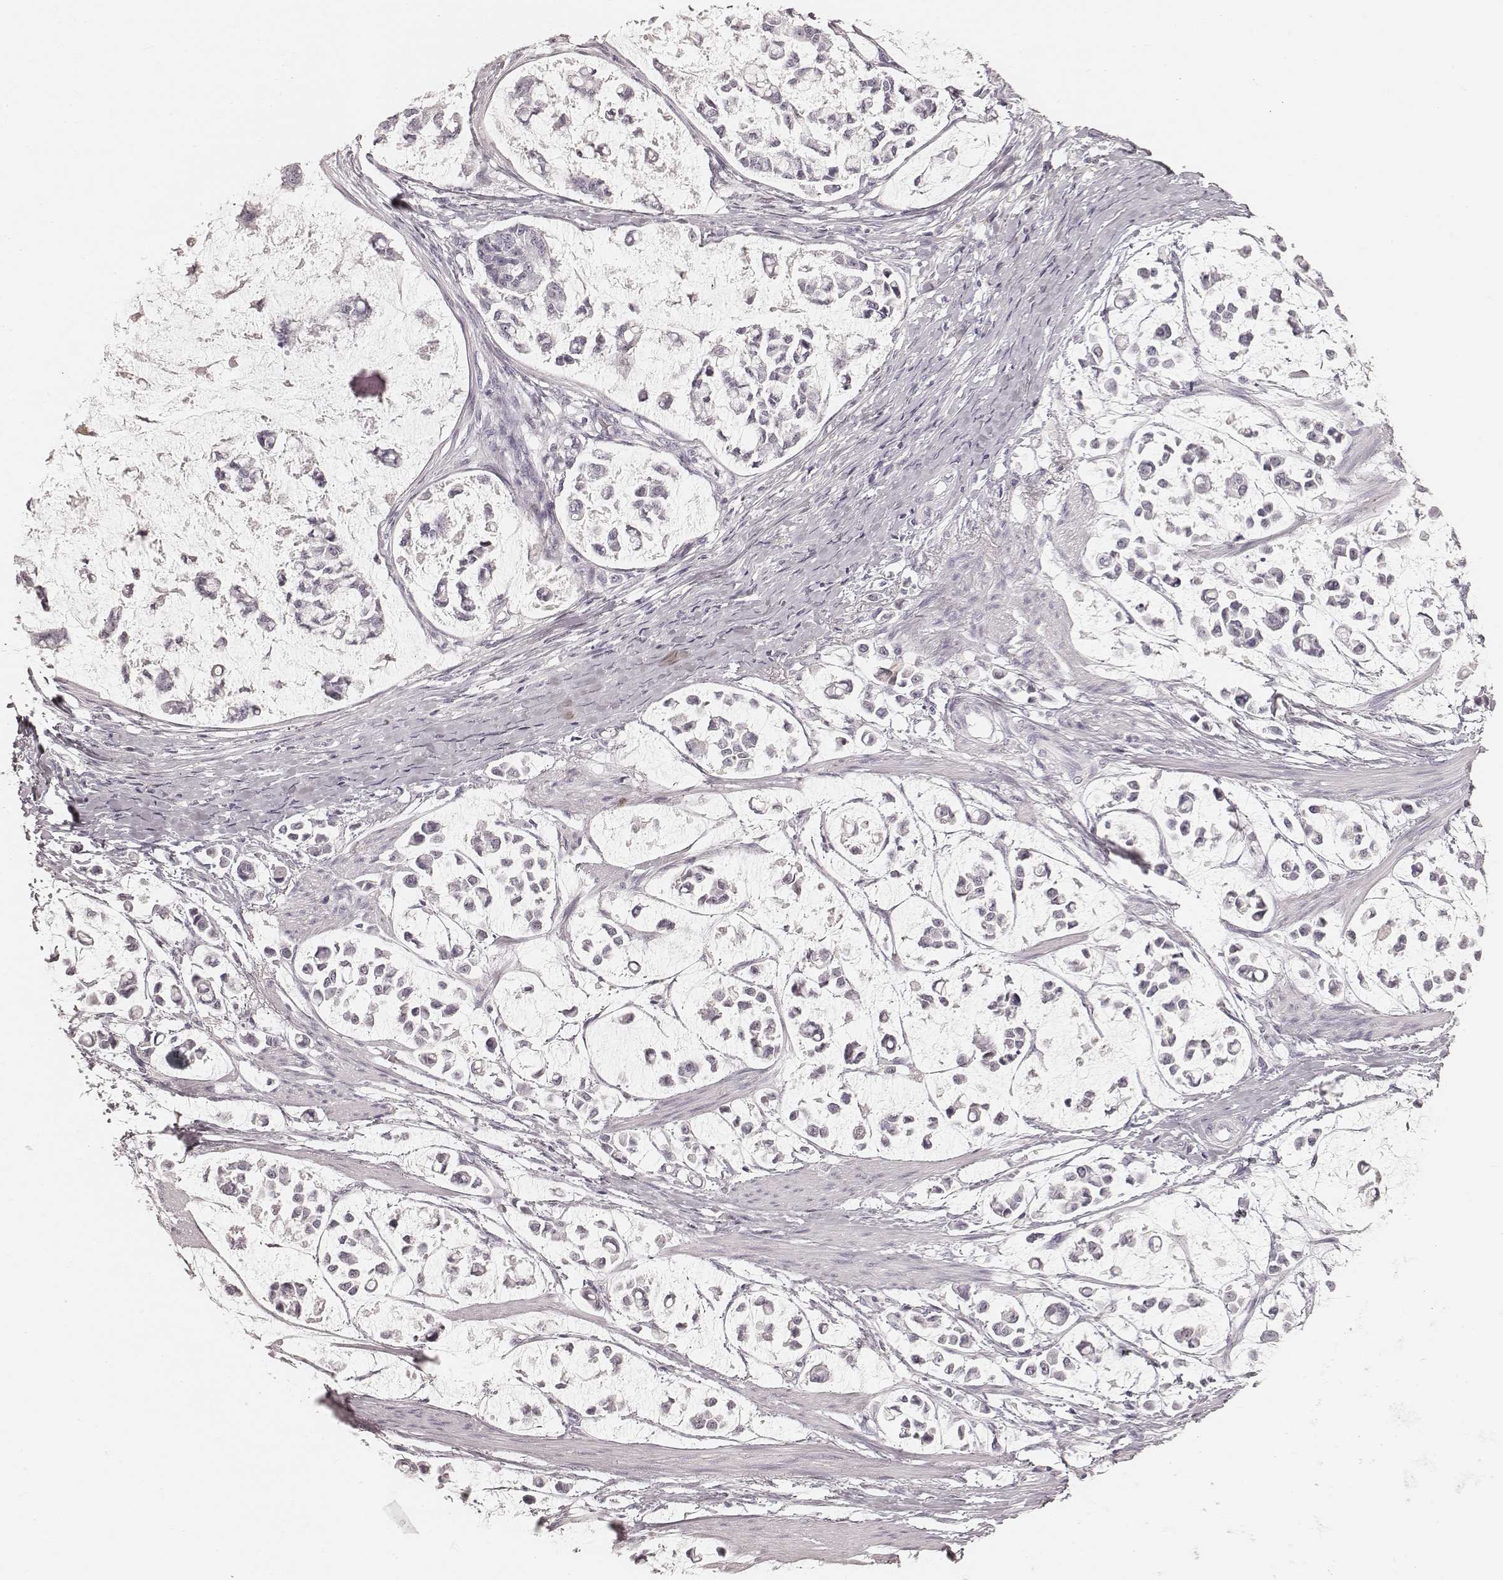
{"staining": {"intensity": "negative", "quantity": "none", "location": "none"}, "tissue": "stomach cancer", "cell_type": "Tumor cells", "image_type": "cancer", "snomed": [{"axis": "morphology", "description": "Adenocarcinoma, NOS"}, {"axis": "topography", "description": "Stomach"}], "caption": "Immunohistochemical staining of stomach adenocarcinoma shows no significant expression in tumor cells.", "gene": "TEX37", "patient": {"sex": "male", "age": 82}}